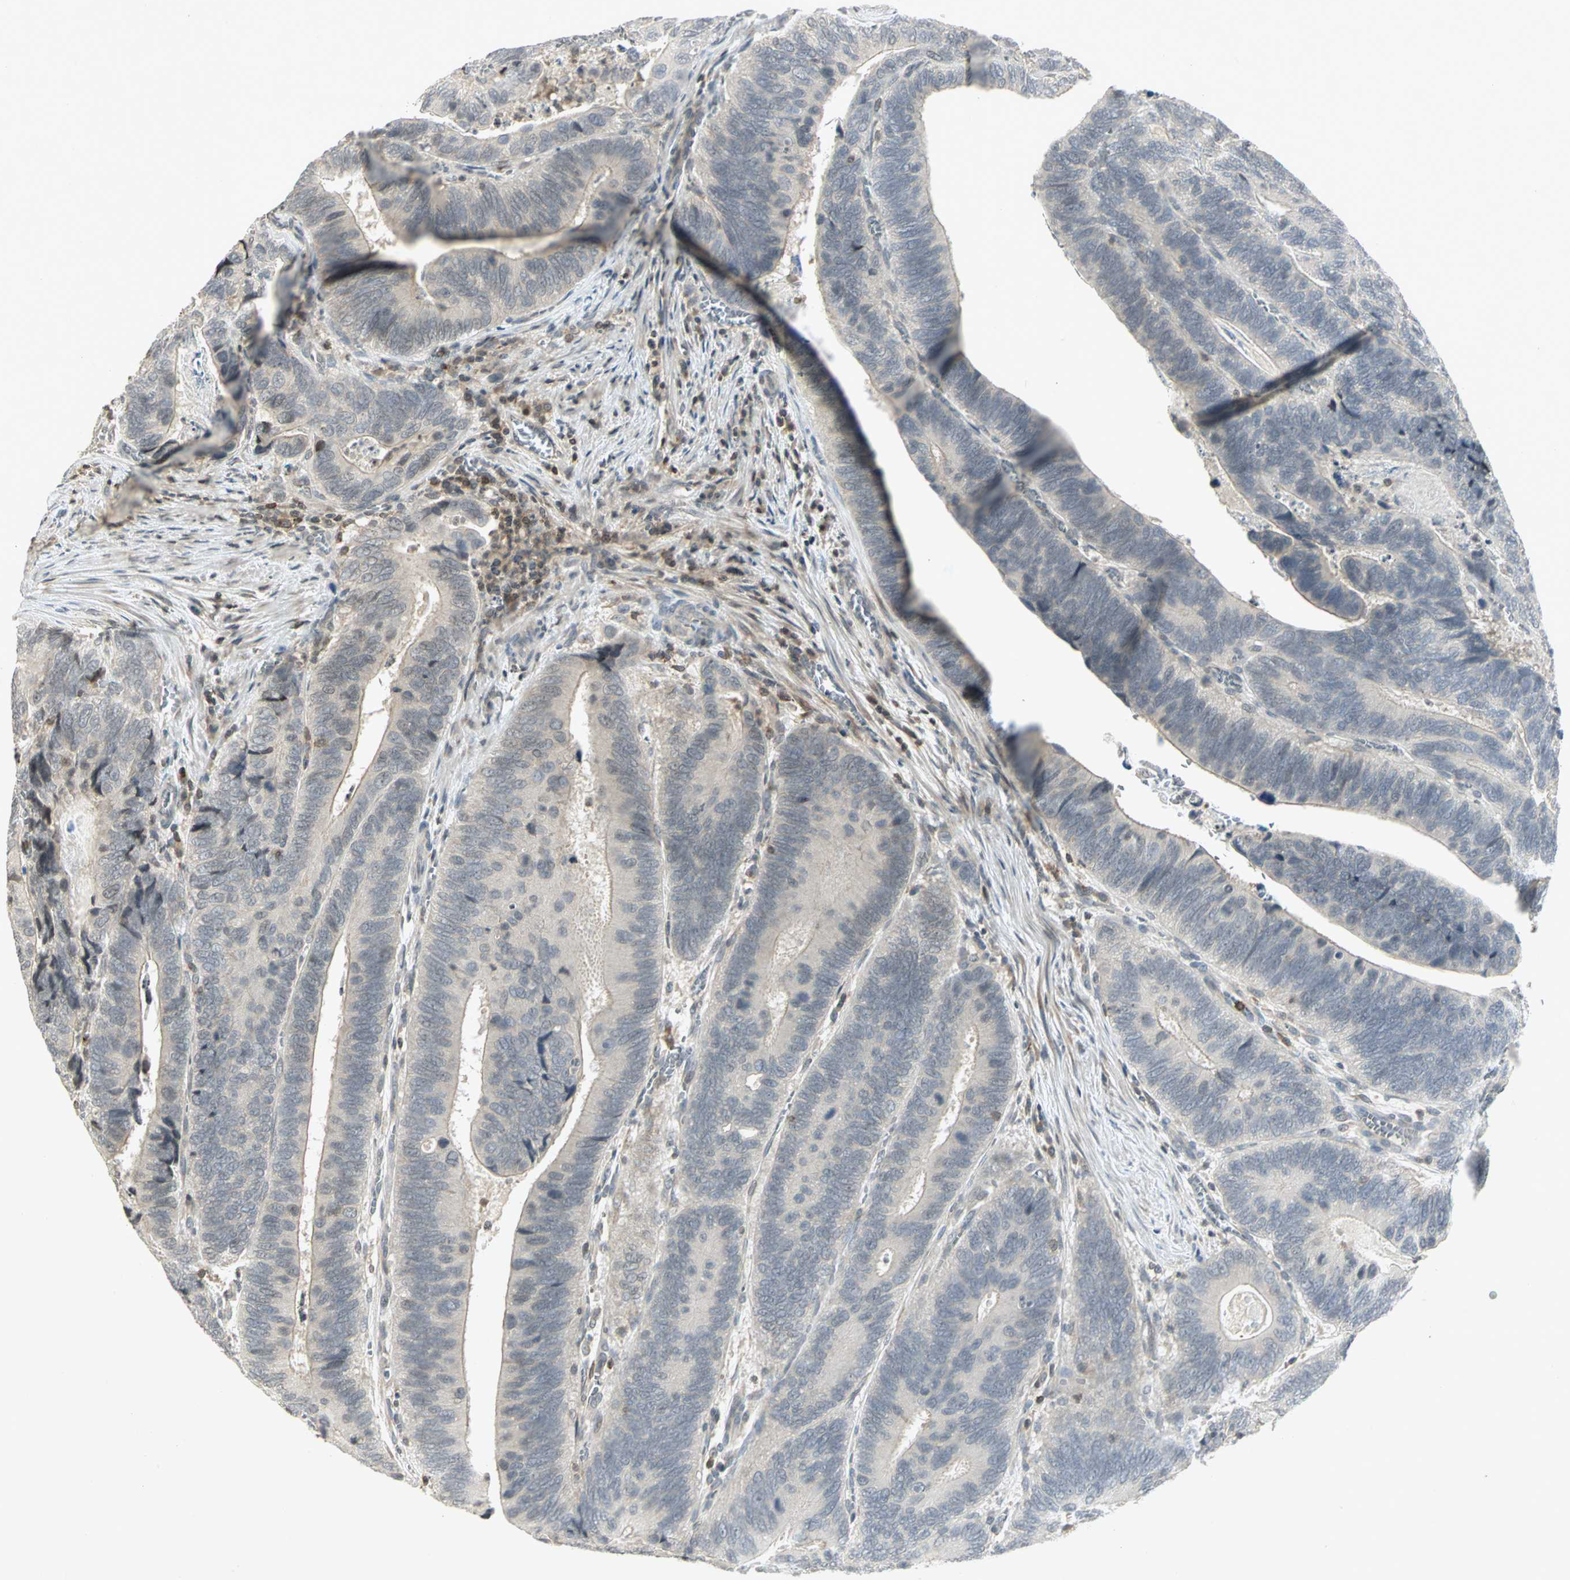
{"staining": {"intensity": "negative", "quantity": "none", "location": "none"}, "tissue": "colorectal cancer", "cell_type": "Tumor cells", "image_type": "cancer", "snomed": [{"axis": "morphology", "description": "Adenocarcinoma, NOS"}, {"axis": "topography", "description": "Colon"}], "caption": "DAB immunohistochemical staining of colorectal cancer (adenocarcinoma) shows no significant expression in tumor cells.", "gene": "IL16", "patient": {"sex": "male", "age": 72}}